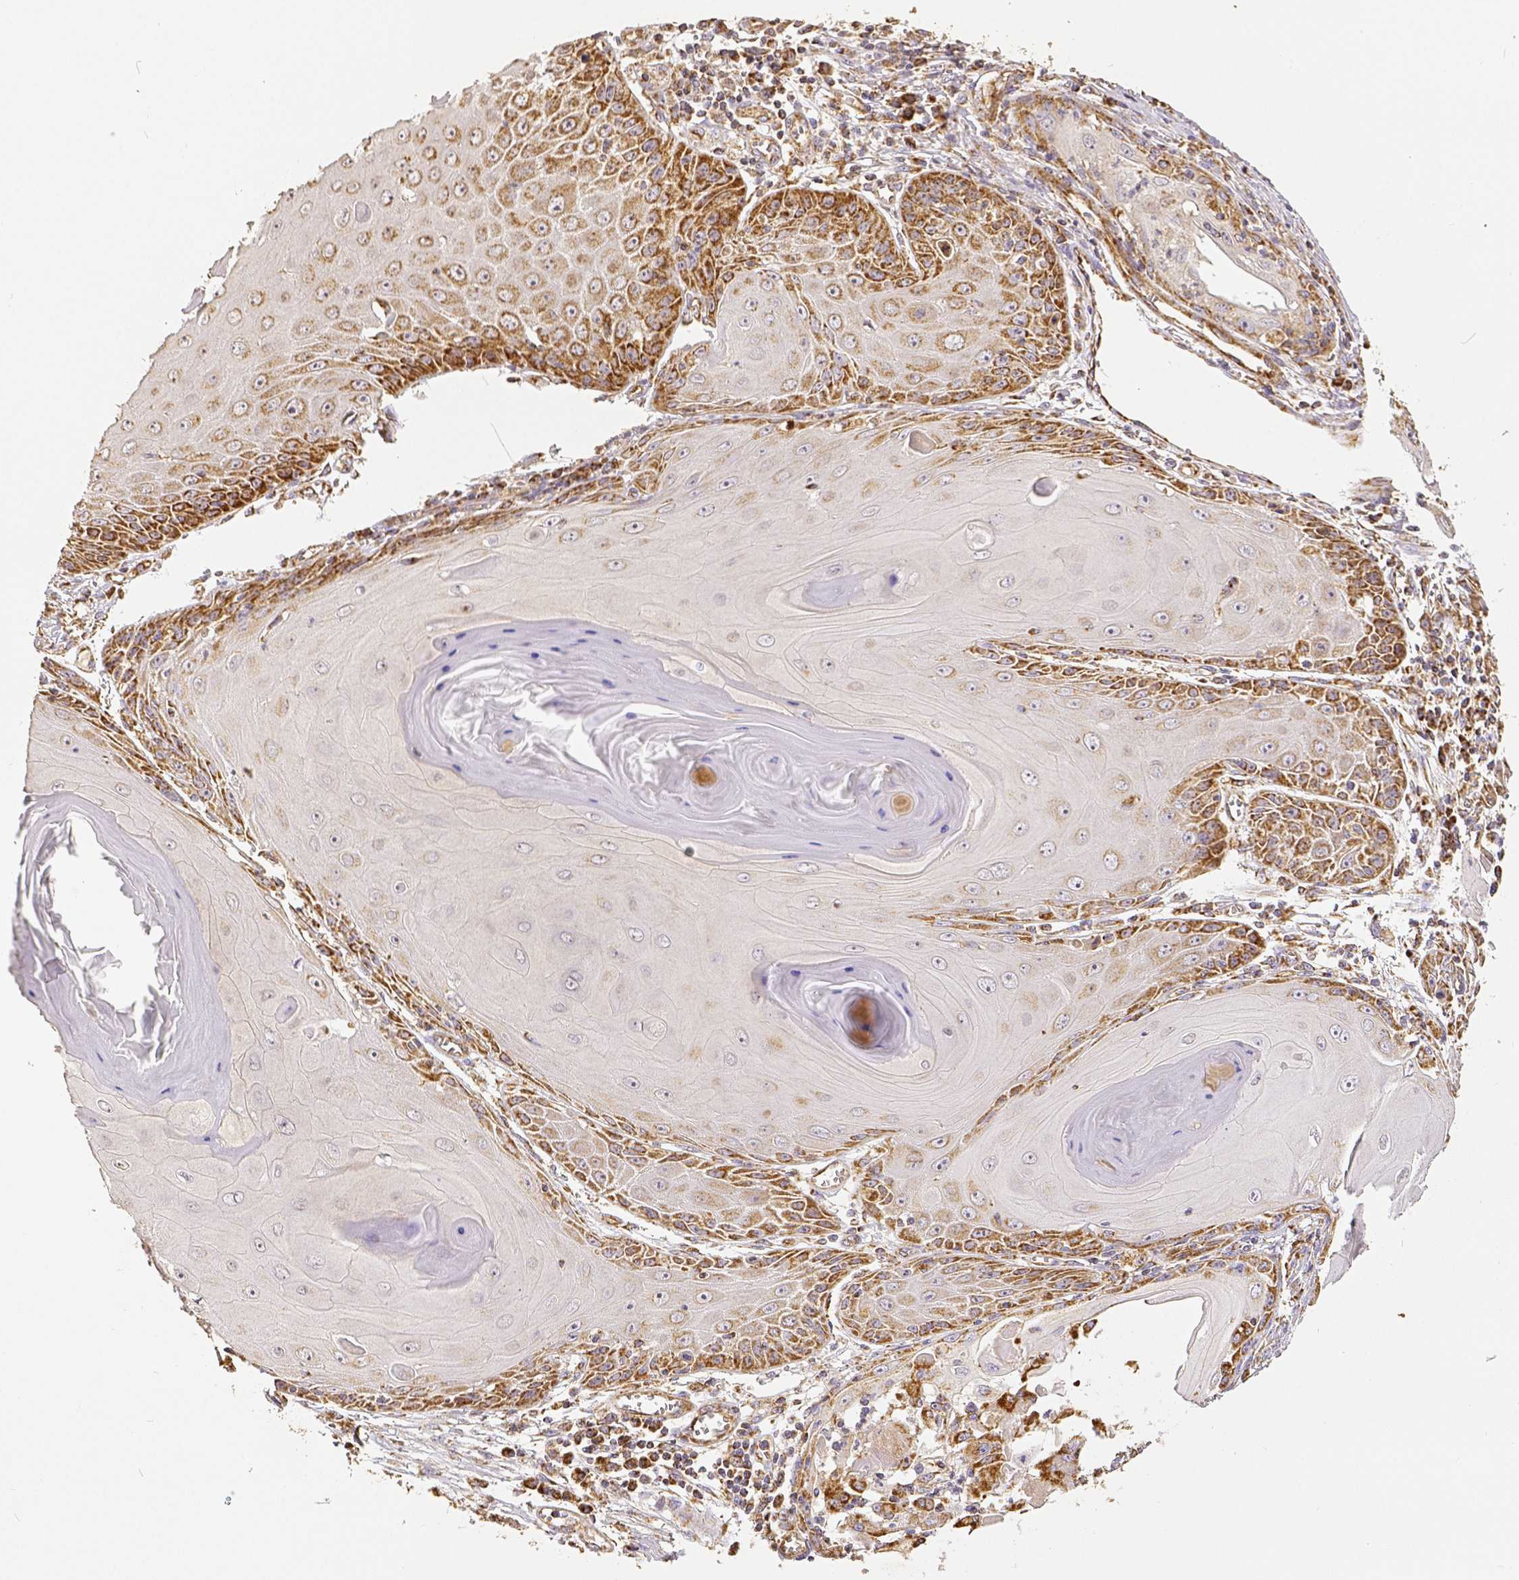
{"staining": {"intensity": "moderate", "quantity": ">75%", "location": "cytoplasmic/membranous"}, "tissue": "skin cancer", "cell_type": "Tumor cells", "image_type": "cancer", "snomed": [{"axis": "morphology", "description": "Squamous cell carcinoma, NOS"}, {"axis": "topography", "description": "Skin"}, {"axis": "topography", "description": "Vulva"}], "caption": "Immunohistochemical staining of squamous cell carcinoma (skin) reveals medium levels of moderate cytoplasmic/membranous protein expression in about >75% of tumor cells.", "gene": "SDHB", "patient": {"sex": "female", "age": 85}}